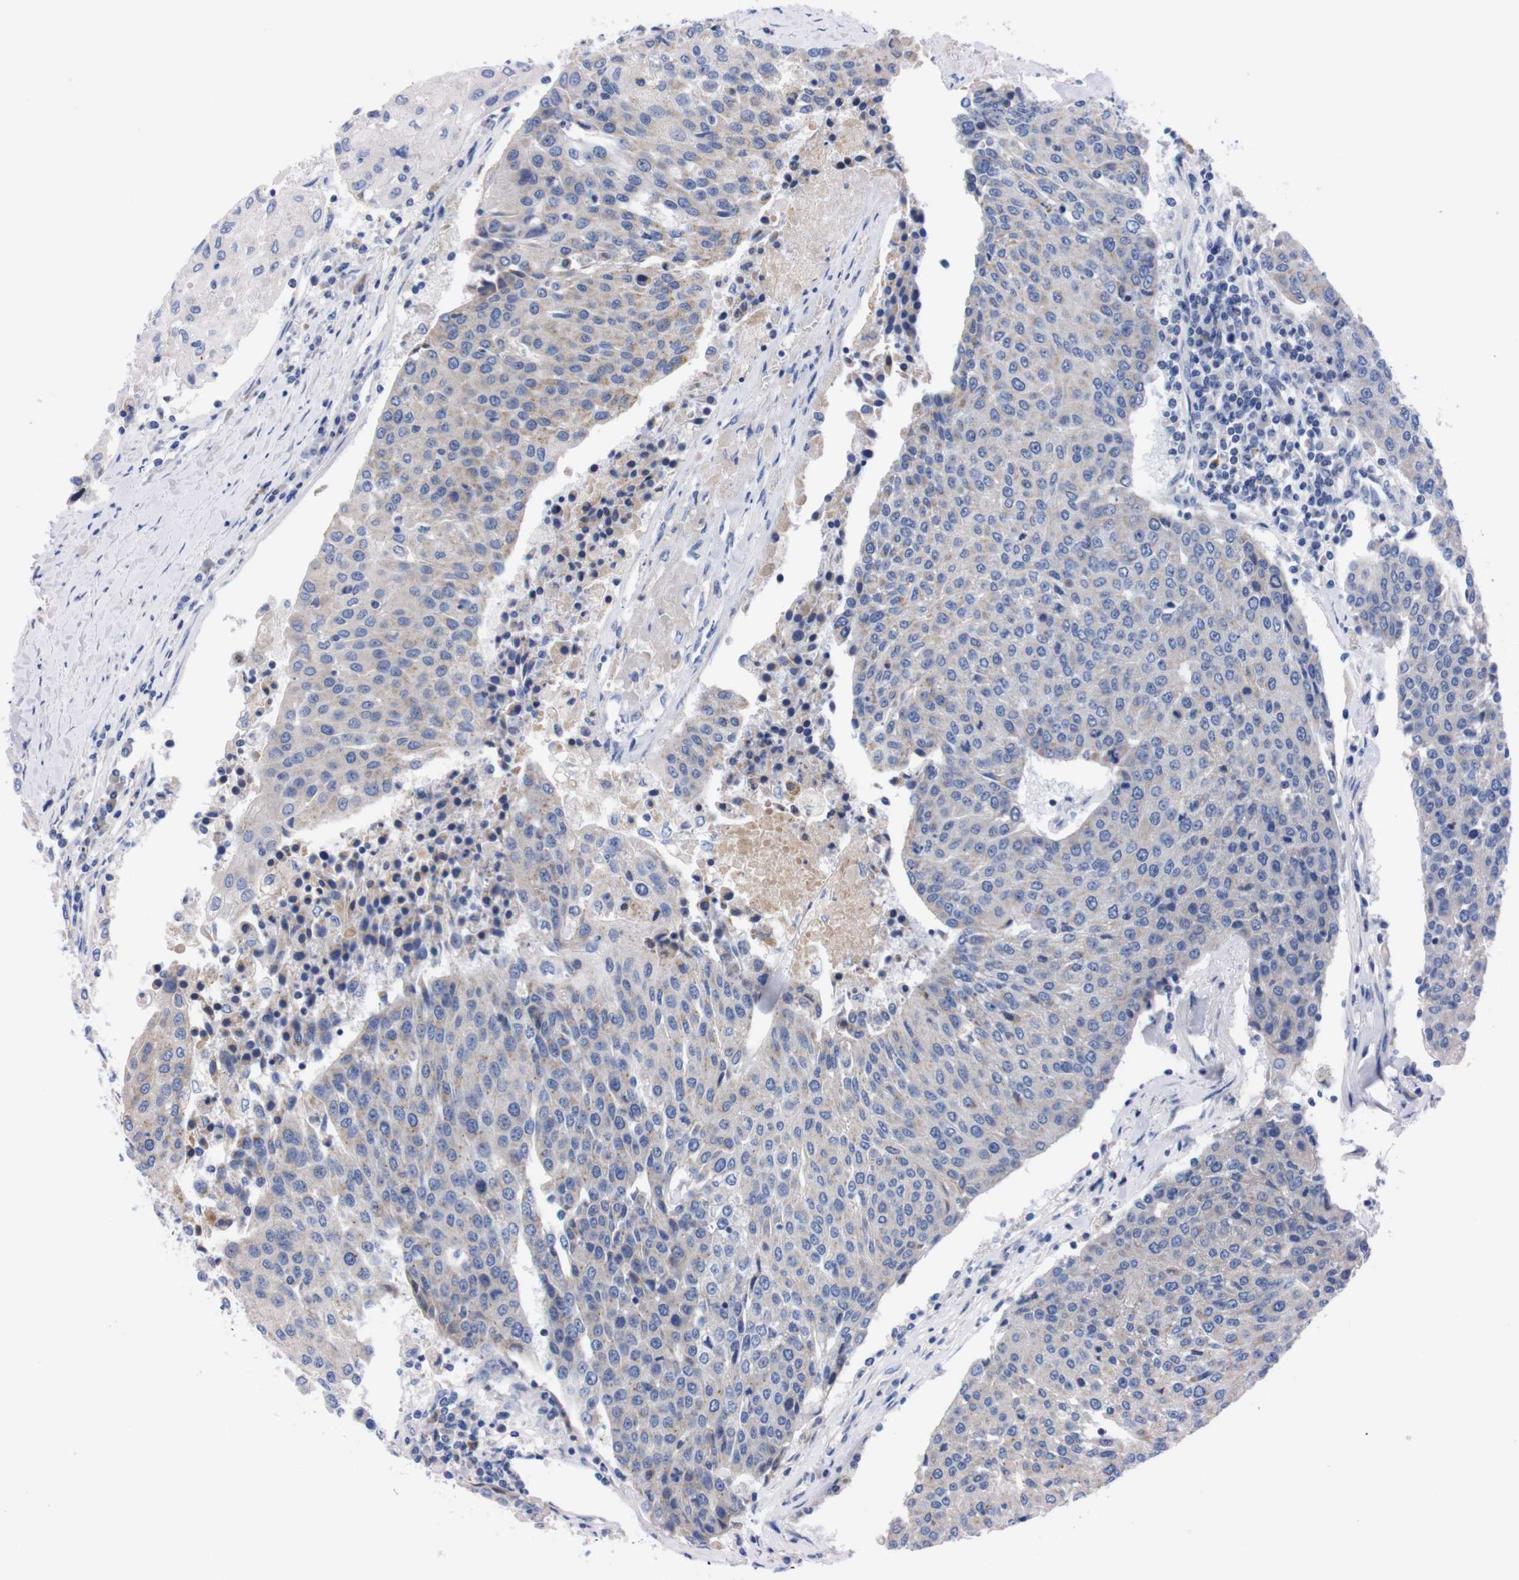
{"staining": {"intensity": "negative", "quantity": "none", "location": "none"}, "tissue": "urothelial cancer", "cell_type": "Tumor cells", "image_type": "cancer", "snomed": [{"axis": "morphology", "description": "Urothelial carcinoma, High grade"}, {"axis": "topography", "description": "Urinary bladder"}], "caption": "Tumor cells show no significant protein expression in urothelial carcinoma (high-grade). The staining is performed using DAB (3,3'-diaminobenzidine) brown chromogen with nuclei counter-stained in using hematoxylin.", "gene": "FAM210A", "patient": {"sex": "female", "age": 85}}